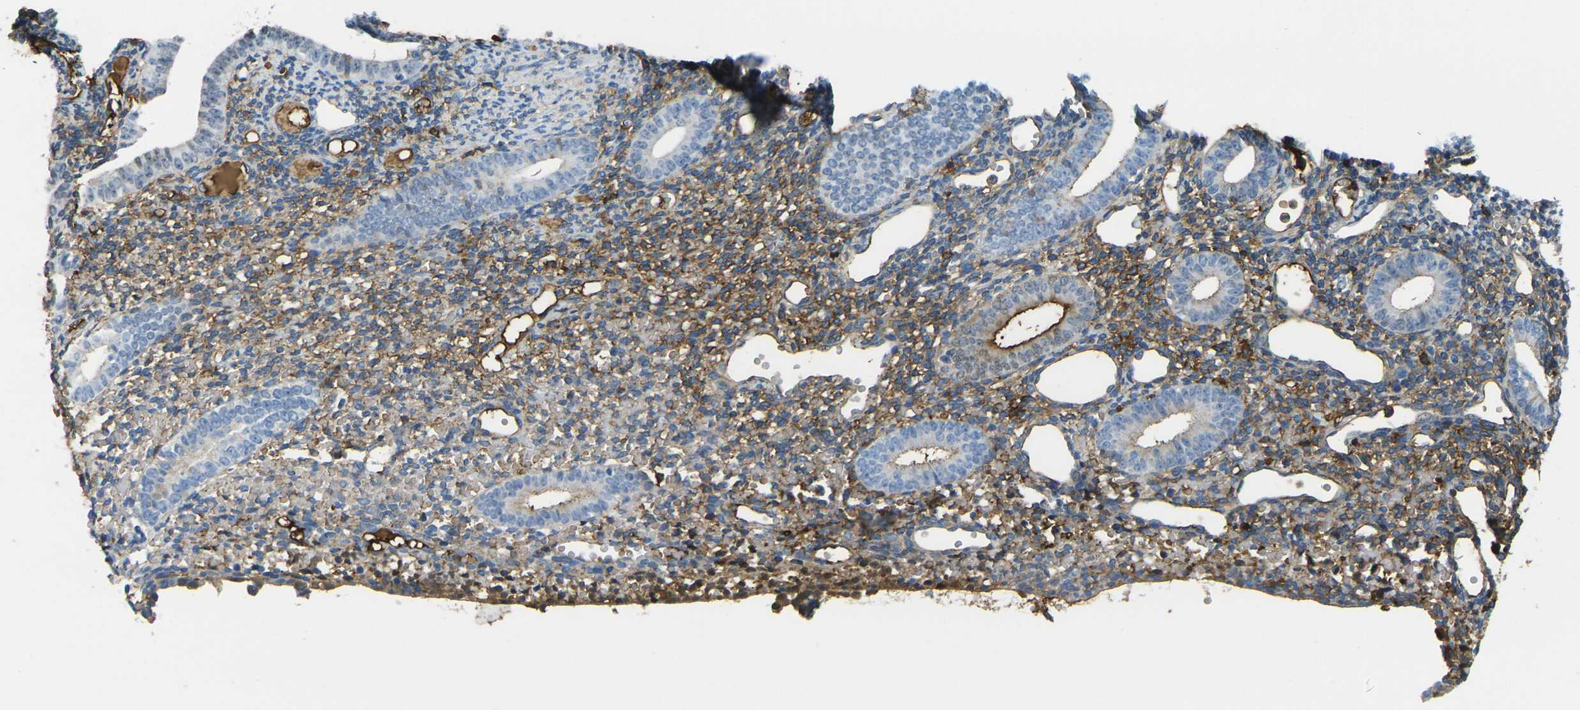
{"staining": {"intensity": "moderate", "quantity": "25%-75%", "location": "cytoplasmic/membranous"}, "tissue": "endometrium", "cell_type": "Cells in endometrial stroma", "image_type": "normal", "snomed": [{"axis": "morphology", "description": "Normal tissue, NOS"}, {"axis": "topography", "description": "Endometrium"}], "caption": "Protein staining exhibits moderate cytoplasmic/membranous positivity in approximately 25%-75% of cells in endometrial stroma in normal endometrium.", "gene": "PLCD1", "patient": {"sex": "female", "age": 50}}